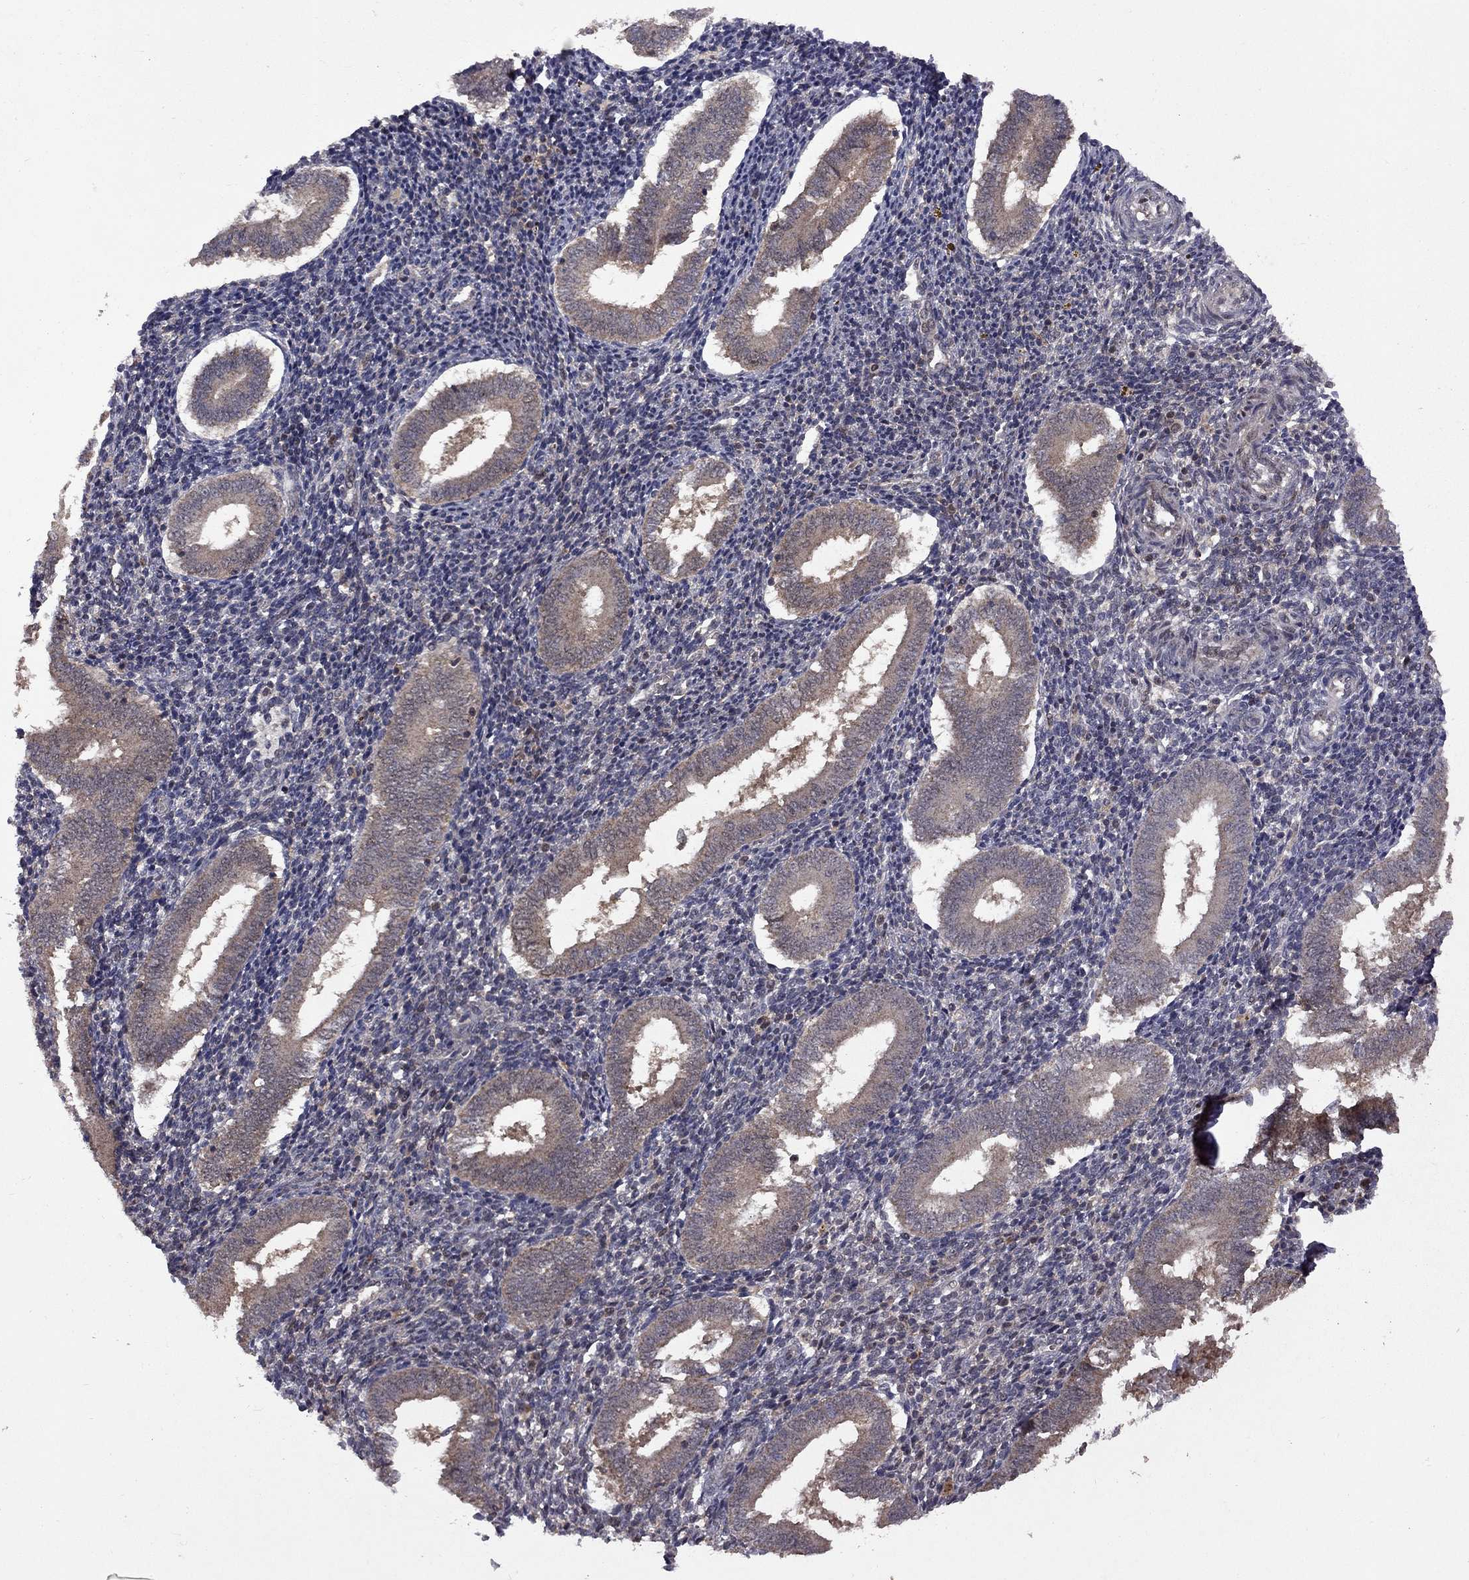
{"staining": {"intensity": "negative", "quantity": "none", "location": "none"}, "tissue": "endometrium", "cell_type": "Cells in endometrial stroma", "image_type": "normal", "snomed": [{"axis": "morphology", "description": "Normal tissue, NOS"}, {"axis": "topography", "description": "Endometrium"}], "caption": "An IHC image of unremarkable endometrium is shown. There is no staining in cells in endometrial stroma of endometrium.", "gene": "IPP", "patient": {"sex": "female", "age": 25}}